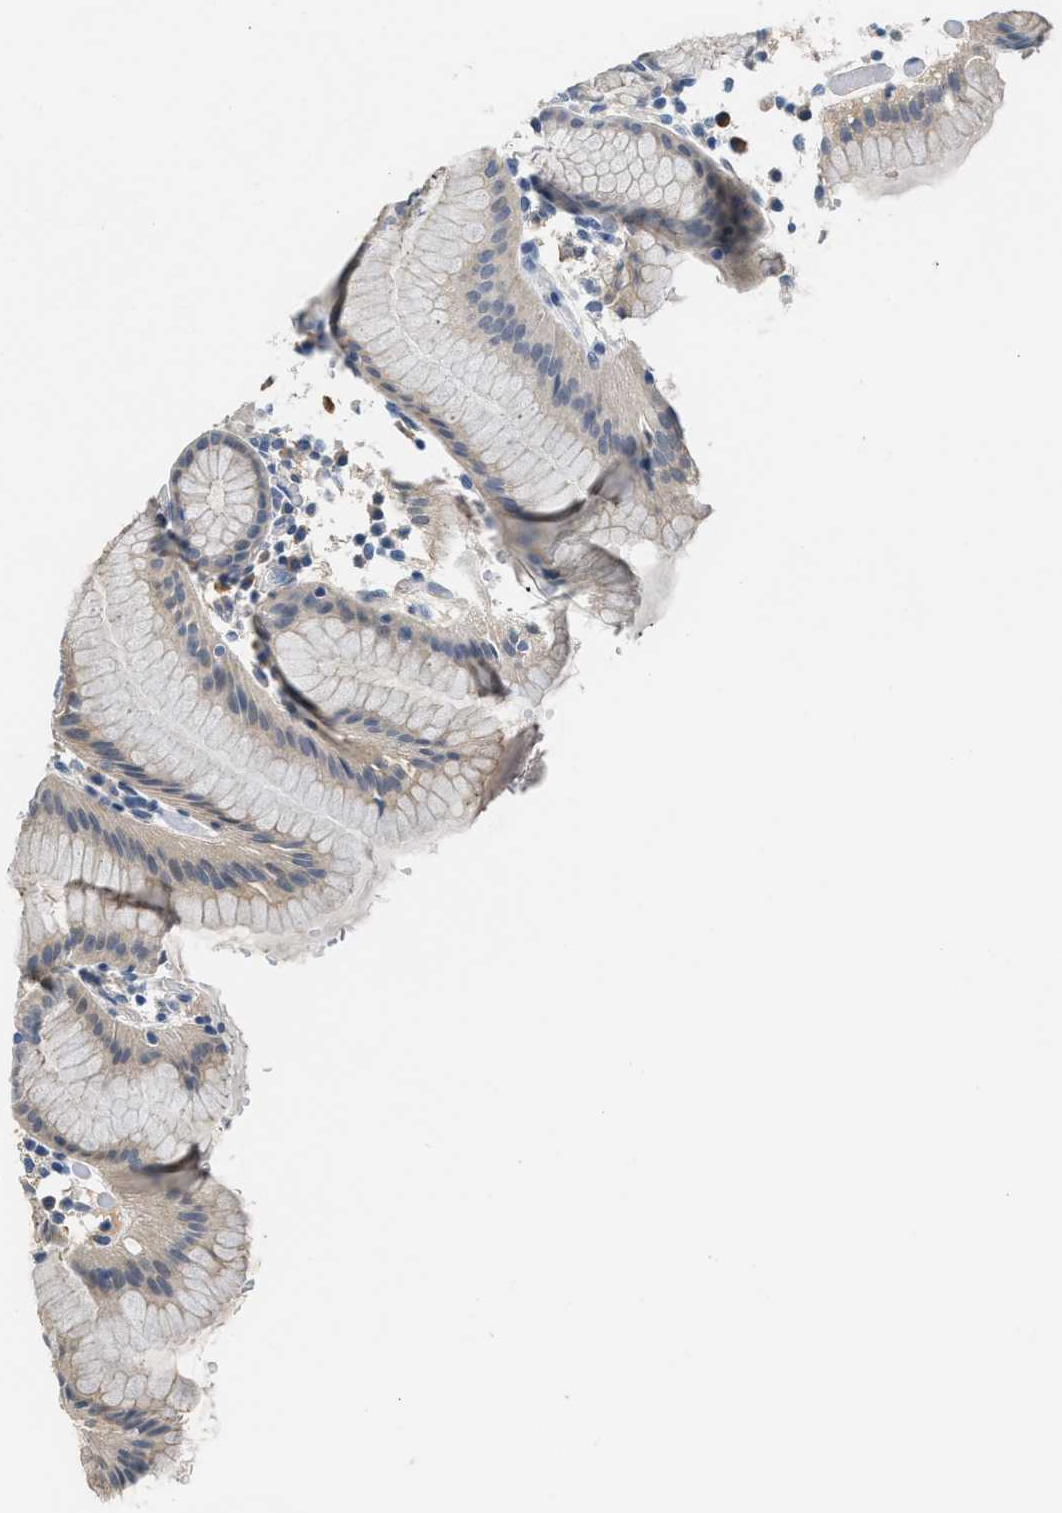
{"staining": {"intensity": "weak", "quantity": "25%-75%", "location": "cytoplasmic/membranous"}, "tissue": "stomach", "cell_type": "Glandular cells", "image_type": "normal", "snomed": [{"axis": "morphology", "description": "Normal tissue, NOS"}, {"axis": "topography", "description": "Stomach"}, {"axis": "topography", "description": "Stomach, lower"}], "caption": "High-power microscopy captured an IHC image of normal stomach, revealing weak cytoplasmic/membranous expression in approximately 25%-75% of glandular cells. (DAB (3,3'-diaminobenzidine) IHC, brown staining for protein, blue staining for nuclei).", "gene": "TMEM154", "patient": {"sex": "female", "age": 75}}